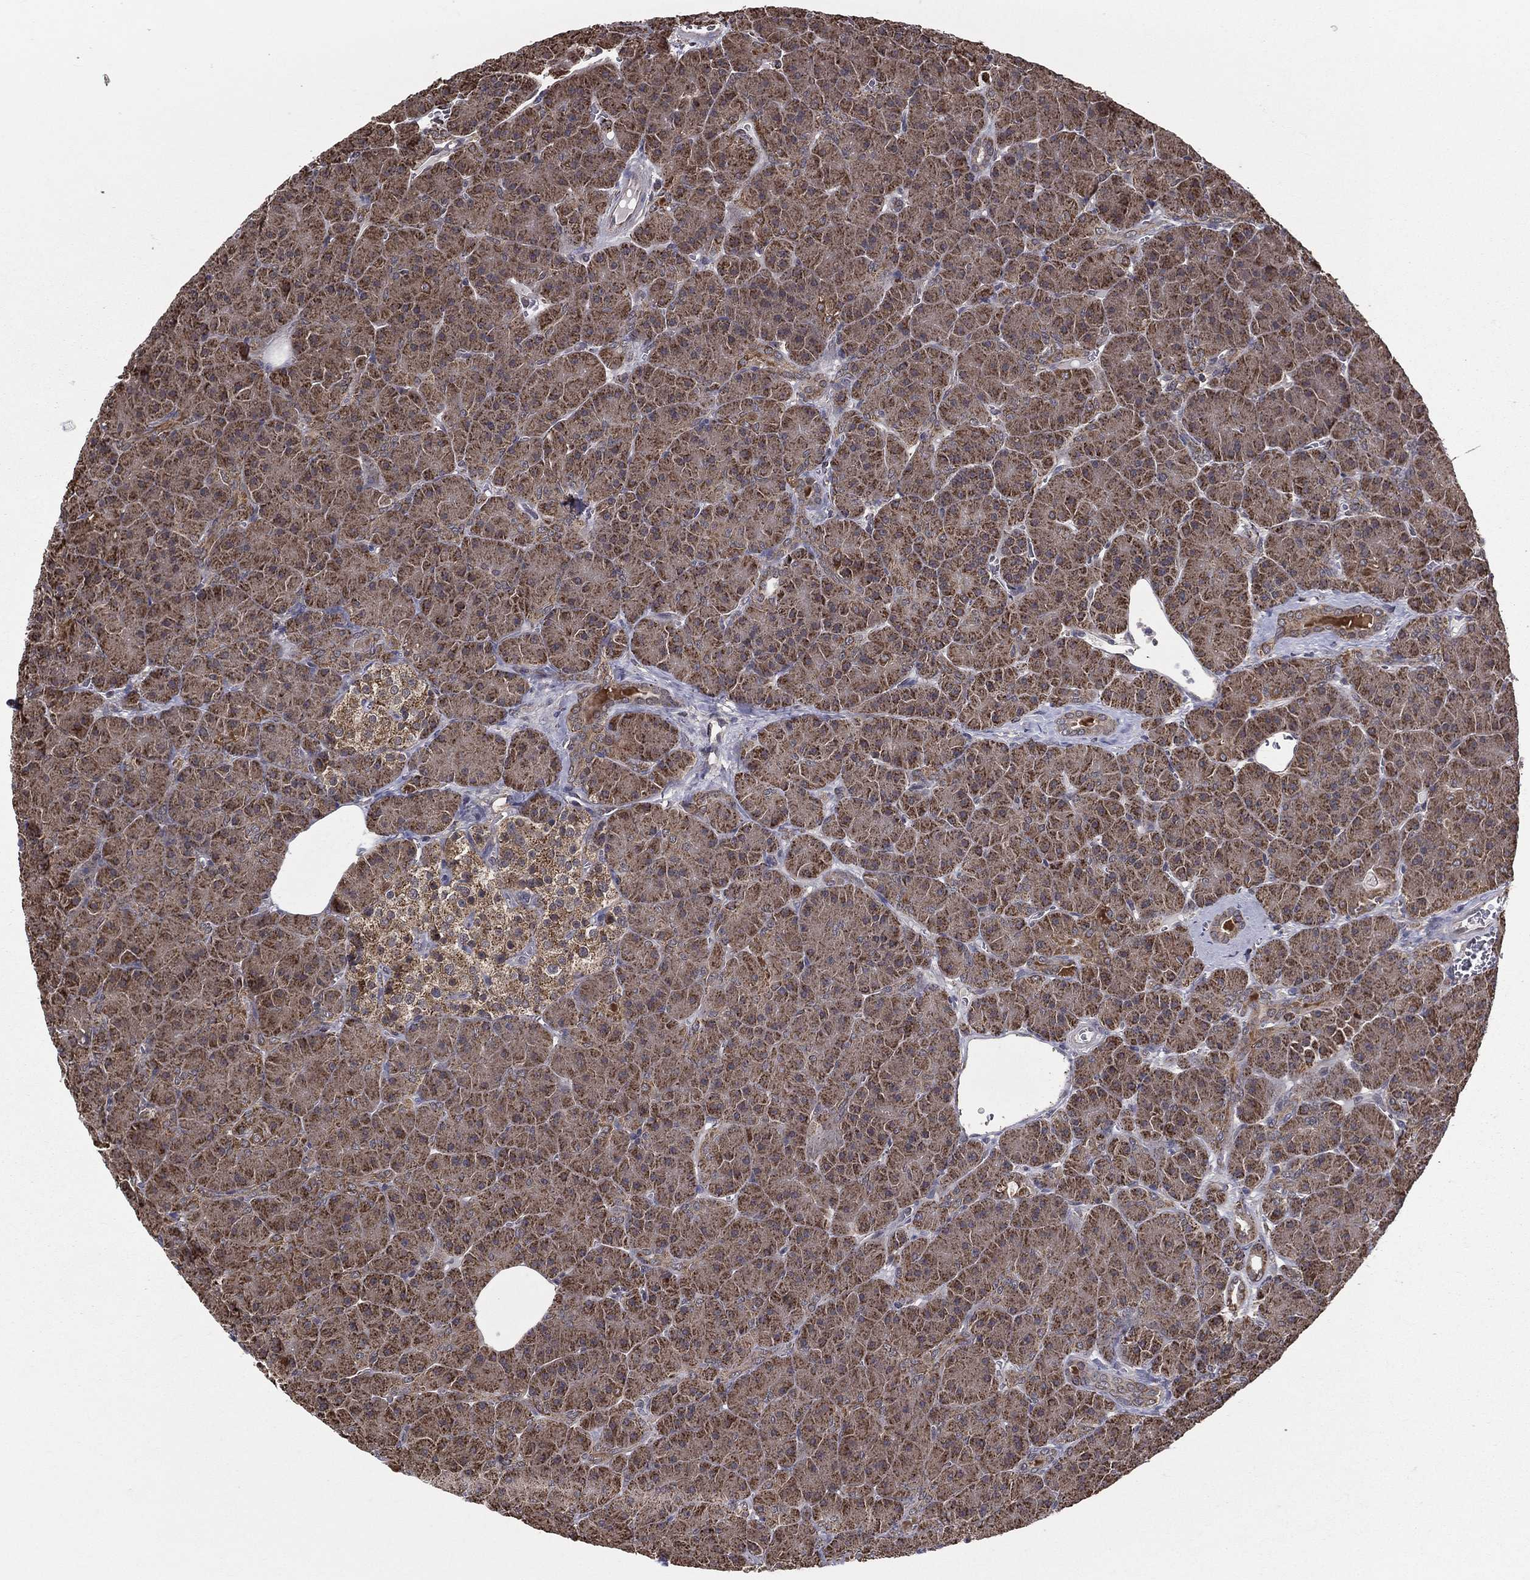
{"staining": {"intensity": "moderate", "quantity": ">75%", "location": "cytoplasmic/membranous"}, "tissue": "pancreas", "cell_type": "Exocrine glandular cells", "image_type": "normal", "snomed": [{"axis": "morphology", "description": "Normal tissue, NOS"}, {"axis": "topography", "description": "Pancreas"}], "caption": "DAB (3,3'-diaminobenzidine) immunohistochemical staining of benign human pancreas demonstrates moderate cytoplasmic/membranous protein positivity in about >75% of exocrine glandular cells.", "gene": "ENSG00000288684", "patient": {"sex": "male", "age": 61}}